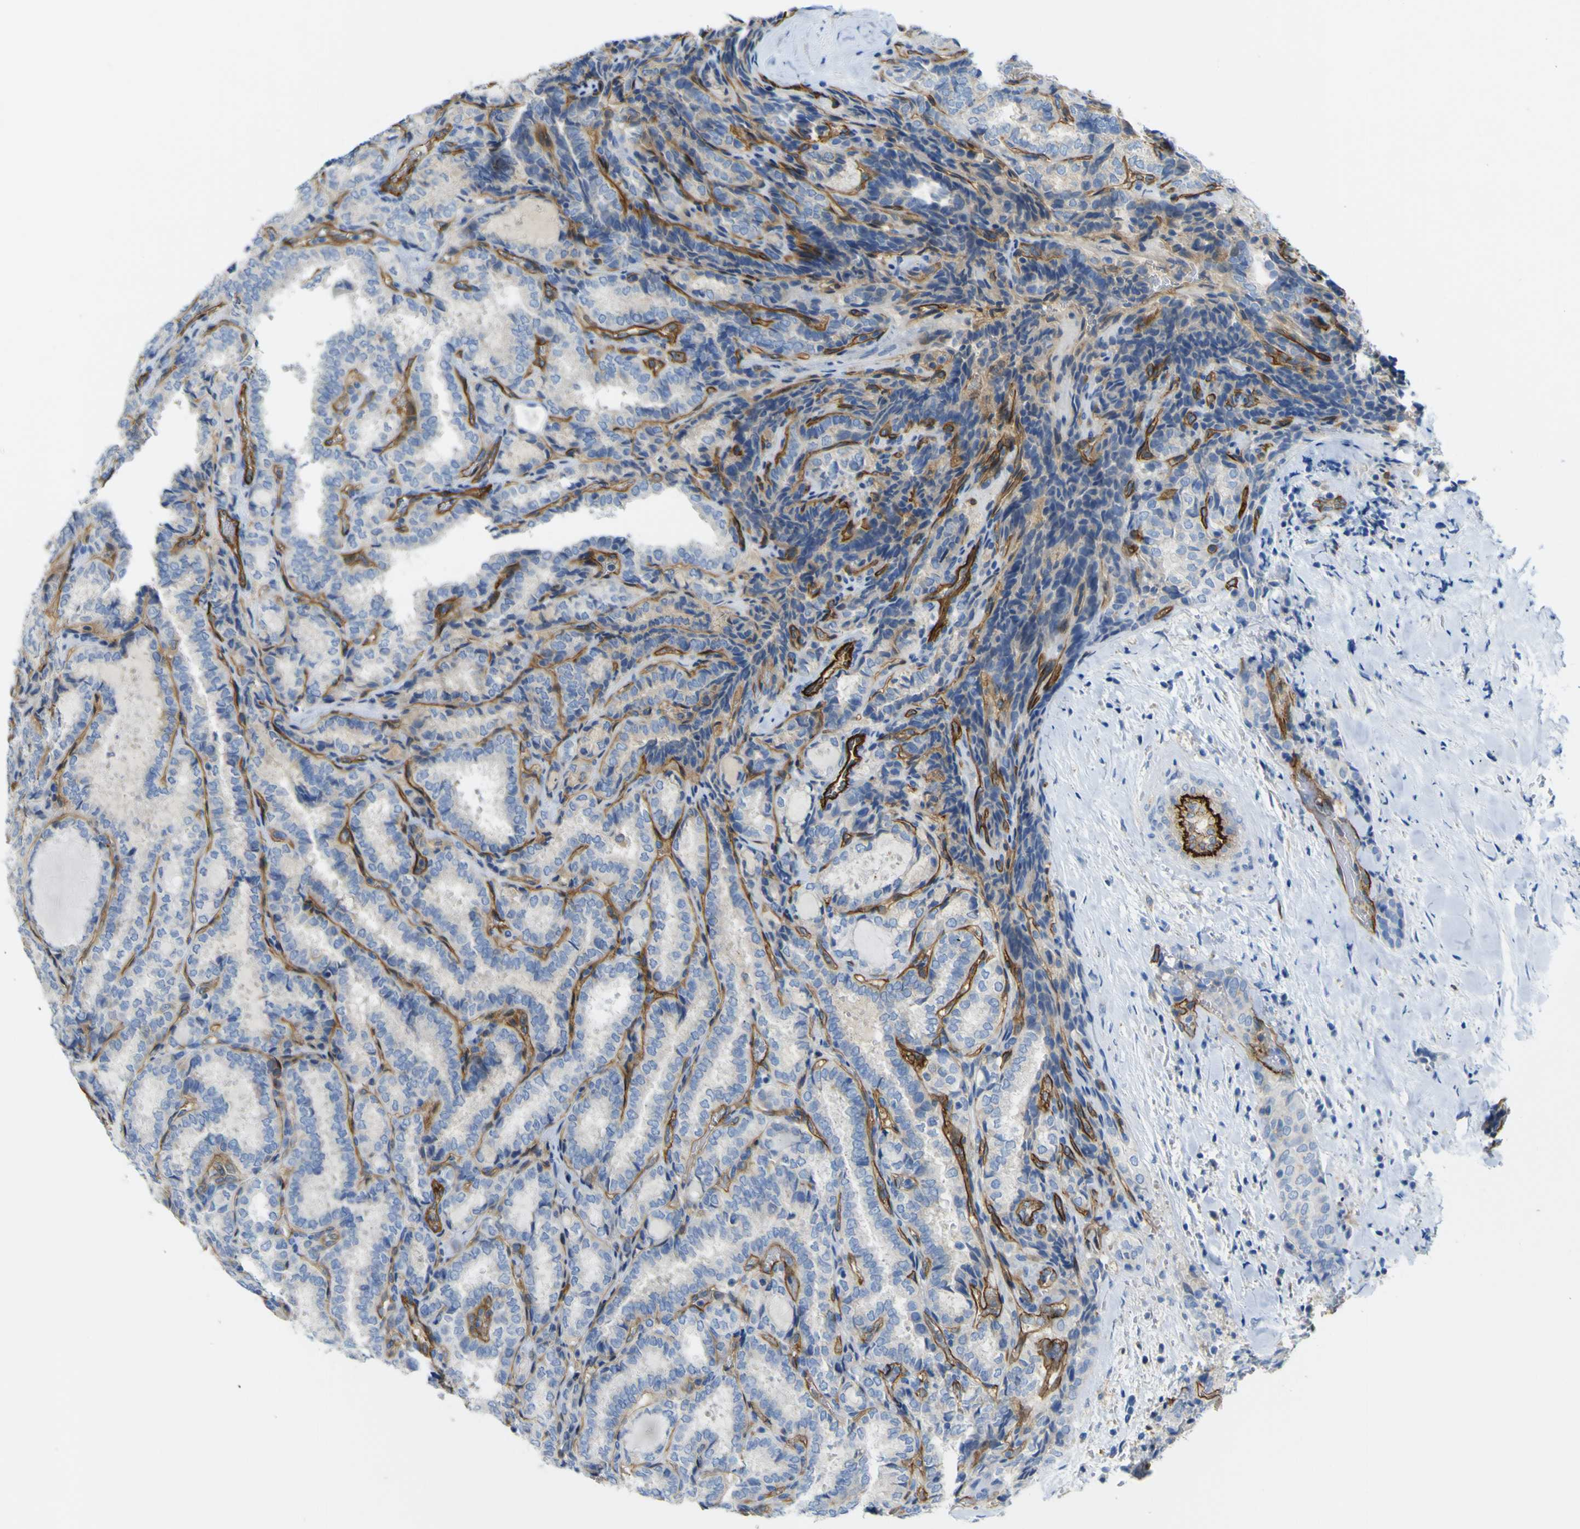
{"staining": {"intensity": "negative", "quantity": "none", "location": "none"}, "tissue": "thyroid cancer", "cell_type": "Tumor cells", "image_type": "cancer", "snomed": [{"axis": "morphology", "description": "Normal tissue, NOS"}, {"axis": "morphology", "description": "Papillary adenocarcinoma, NOS"}, {"axis": "topography", "description": "Thyroid gland"}], "caption": "High magnification brightfield microscopy of thyroid cancer (papillary adenocarcinoma) stained with DAB (brown) and counterstained with hematoxylin (blue): tumor cells show no significant positivity. (DAB (3,3'-diaminobenzidine) immunohistochemistry (IHC) with hematoxylin counter stain).", "gene": "CD93", "patient": {"sex": "female", "age": 30}}